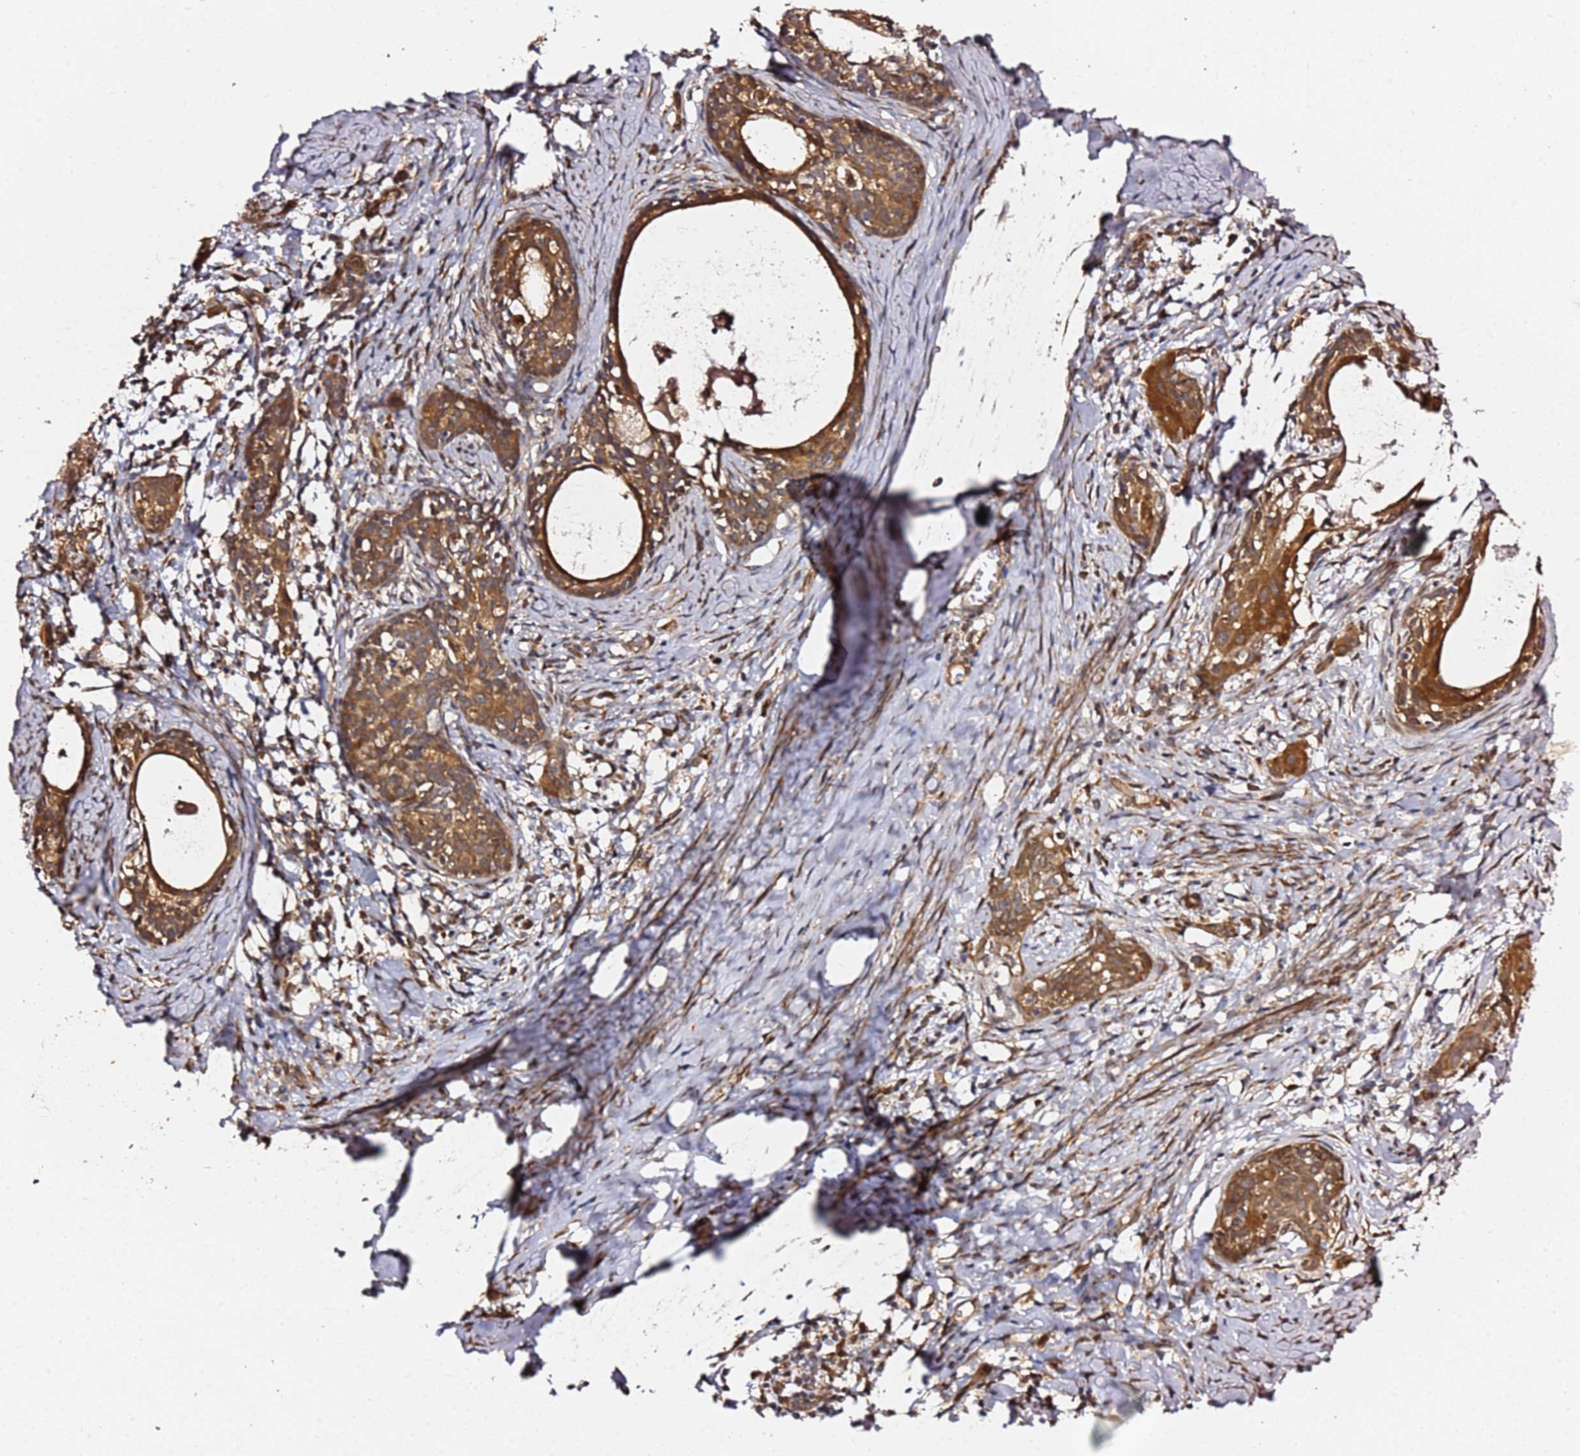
{"staining": {"intensity": "moderate", "quantity": ">75%", "location": "cytoplasmic/membranous"}, "tissue": "cervical cancer", "cell_type": "Tumor cells", "image_type": "cancer", "snomed": [{"axis": "morphology", "description": "Squamous cell carcinoma, NOS"}, {"axis": "topography", "description": "Cervix"}], "caption": "Protein expression analysis of squamous cell carcinoma (cervical) exhibits moderate cytoplasmic/membranous expression in about >75% of tumor cells.", "gene": "PRKAB2", "patient": {"sex": "female", "age": 52}}